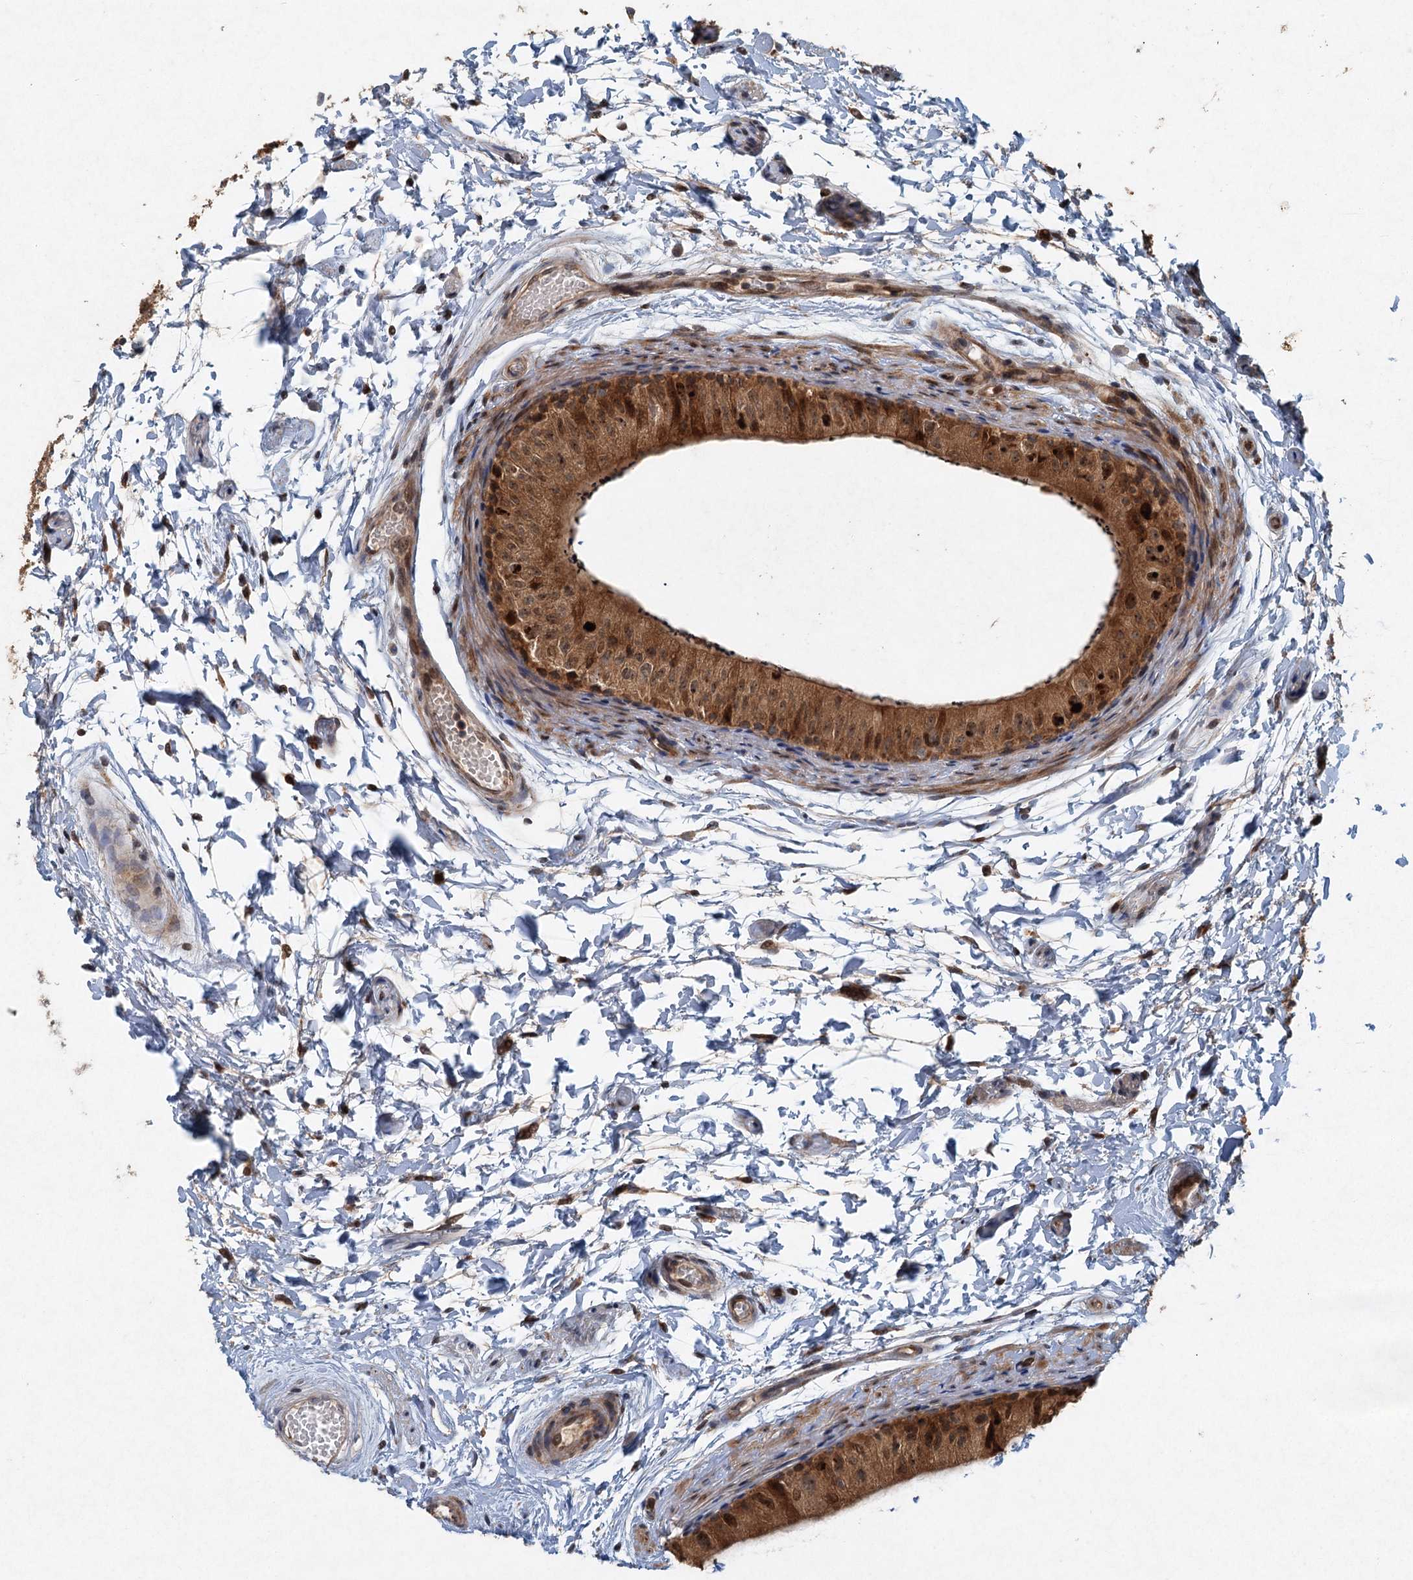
{"staining": {"intensity": "strong", "quantity": ">75%", "location": "cytoplasmic/membranous,nuclear"}, "tissue": "epididymis", "cell_type": "Glandular cells", "image_type": "normal", "snomed": [{"axis": "morphology", "description": "Normal tissue, NOS"}, {"axis": "topography", "description": "Epididymis"}], "caption": "Brown immunohistochemical staining in unremarkable epididymis exhibits strong cytoplasmic/membranous,nuclear expression in approximately >75% of glandular cells.", "gene": "SRPX2", "patient": {"sex": "male", "age": 50}}